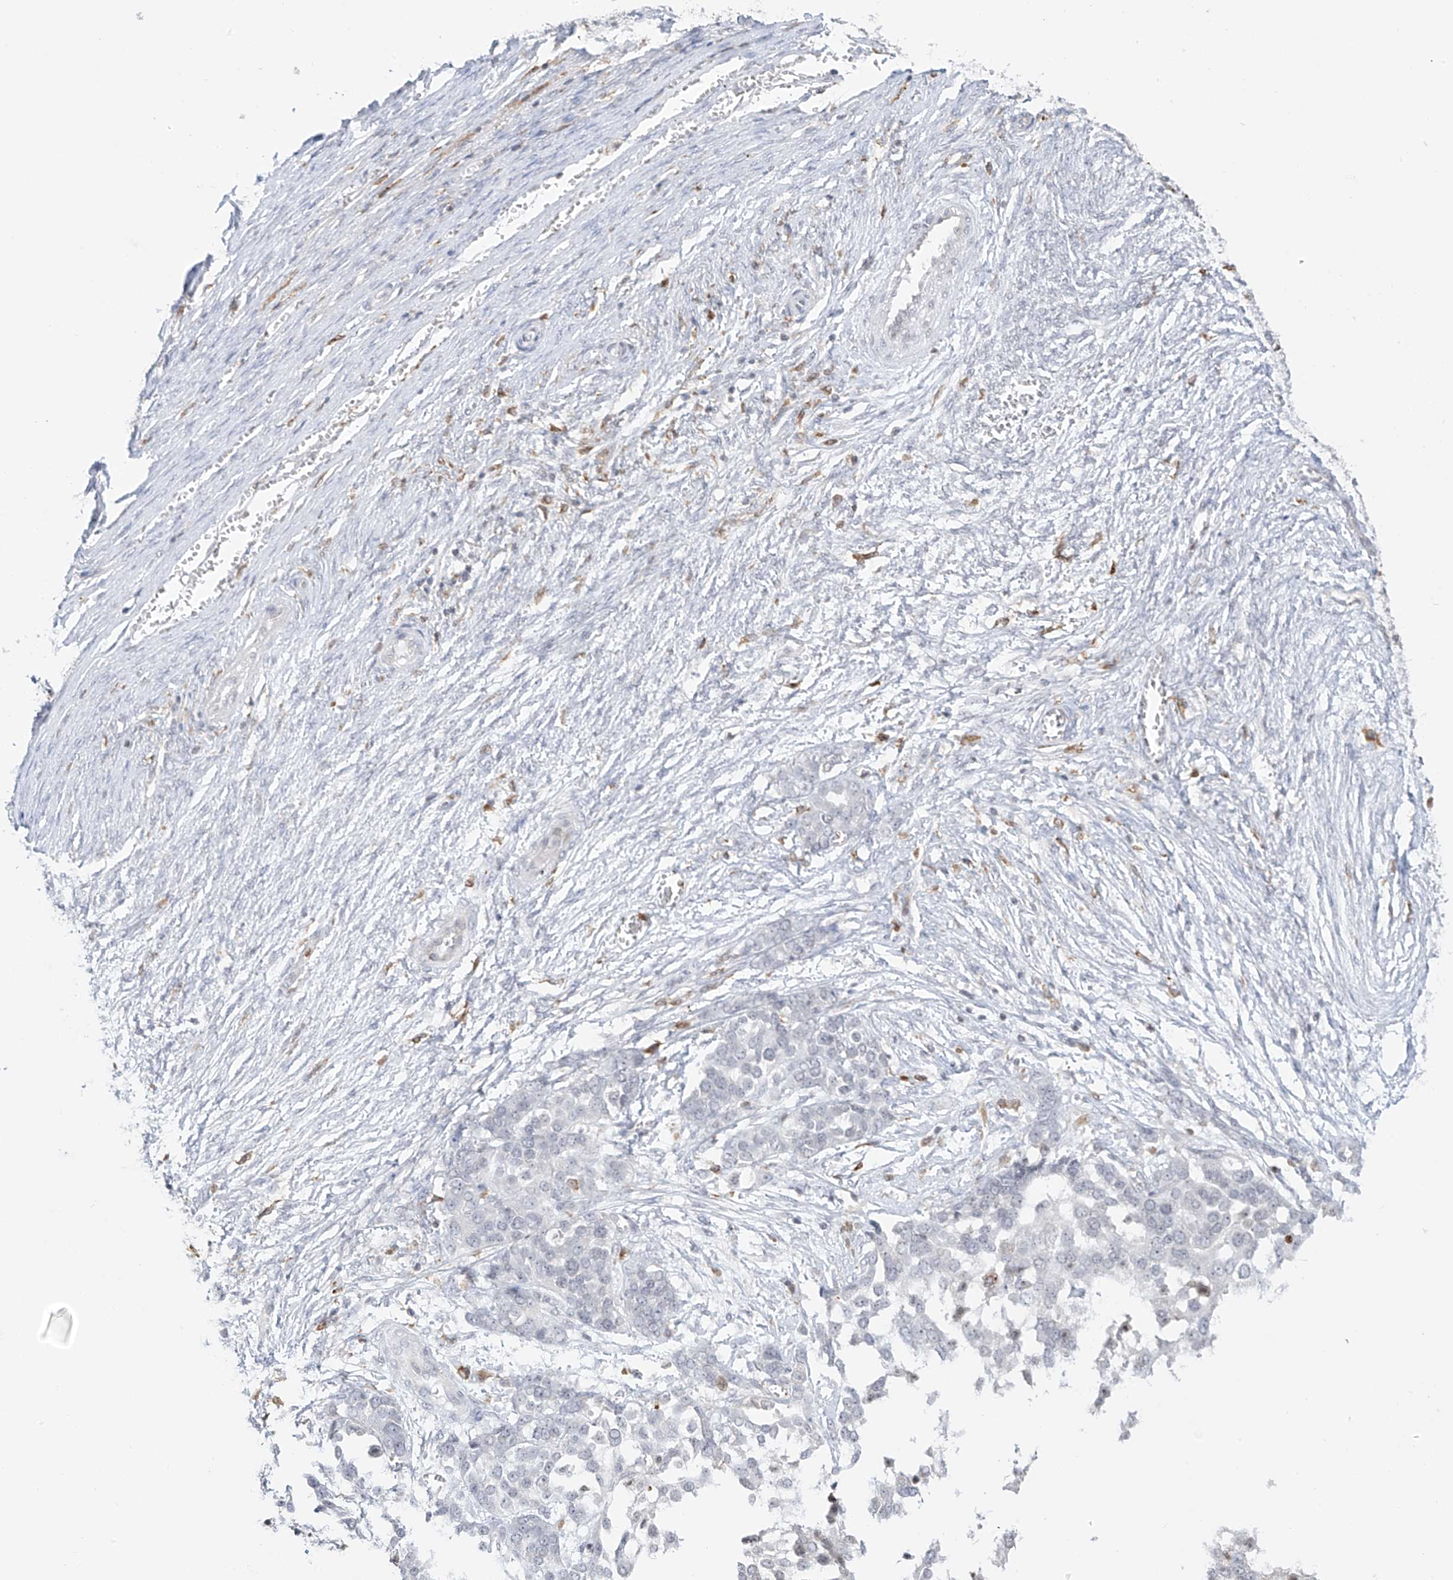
{"staining": {"intensity": "negative", "quantity": "none", "location": "none"}, "tissue": "ovarian cancer", "cell_type": "Tumor cells", "image_type": "cancer", "snomed": [{"axis": "morphology", "description": "Cystadenocarcinoma, serous, NOS"}, {"axis": "topography", "description": "Ovary"}], "caption": "Tumor cells are negative for brown protein staining in ovarian cancer (serous cystadenocarcinoma). (IHC, brightfield microscopy, high magnification).", "gene": "TBXAS1", "patient": {"sex": "female", "age": 44}}